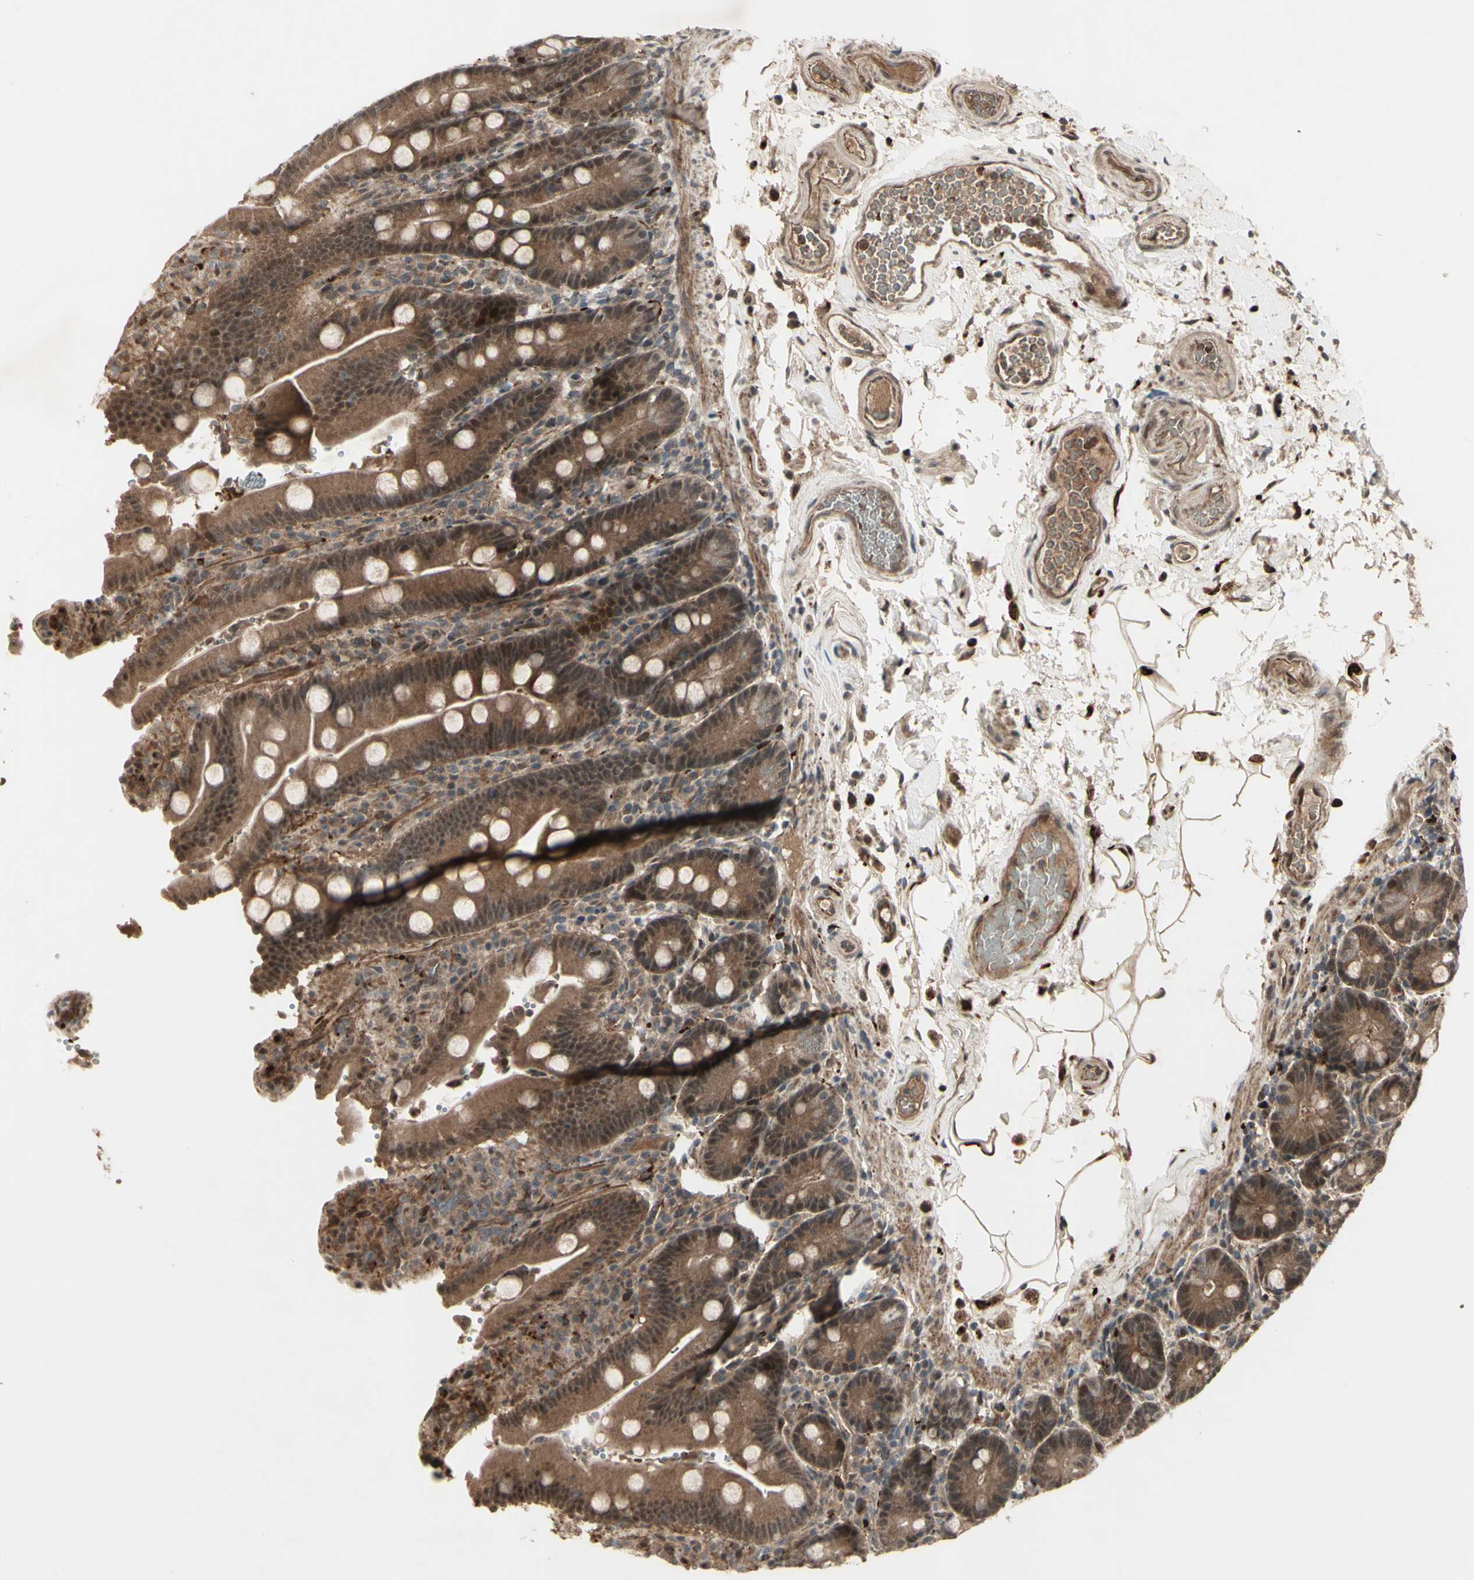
{"staining": {"intensity": "strong", "quantity": ">75%", "location": "cytoplasmic/membranous,nuclear"}, "tissue": "duodenum", "cell_type": "Glandular cells", "image_type": "normal", "snomed": [{"axis": "morphology", "description": "Normal tissue, NOS"}, {"axis": "topography", "description": "Small intestine, NOS"}], "caption": "Protein analysis of benign duodenum displays strong cytoplasmic/membranous,nuclear expression in approximately >75% of glandular cells. Using DAB (3,3'-diaminobenzidine) (brown) and hematoxylin (blue) stains, captured at high magnification using brightfield microscopy.", "gene": "MLF2", "patient": {"sex": "female", "age": 71}}